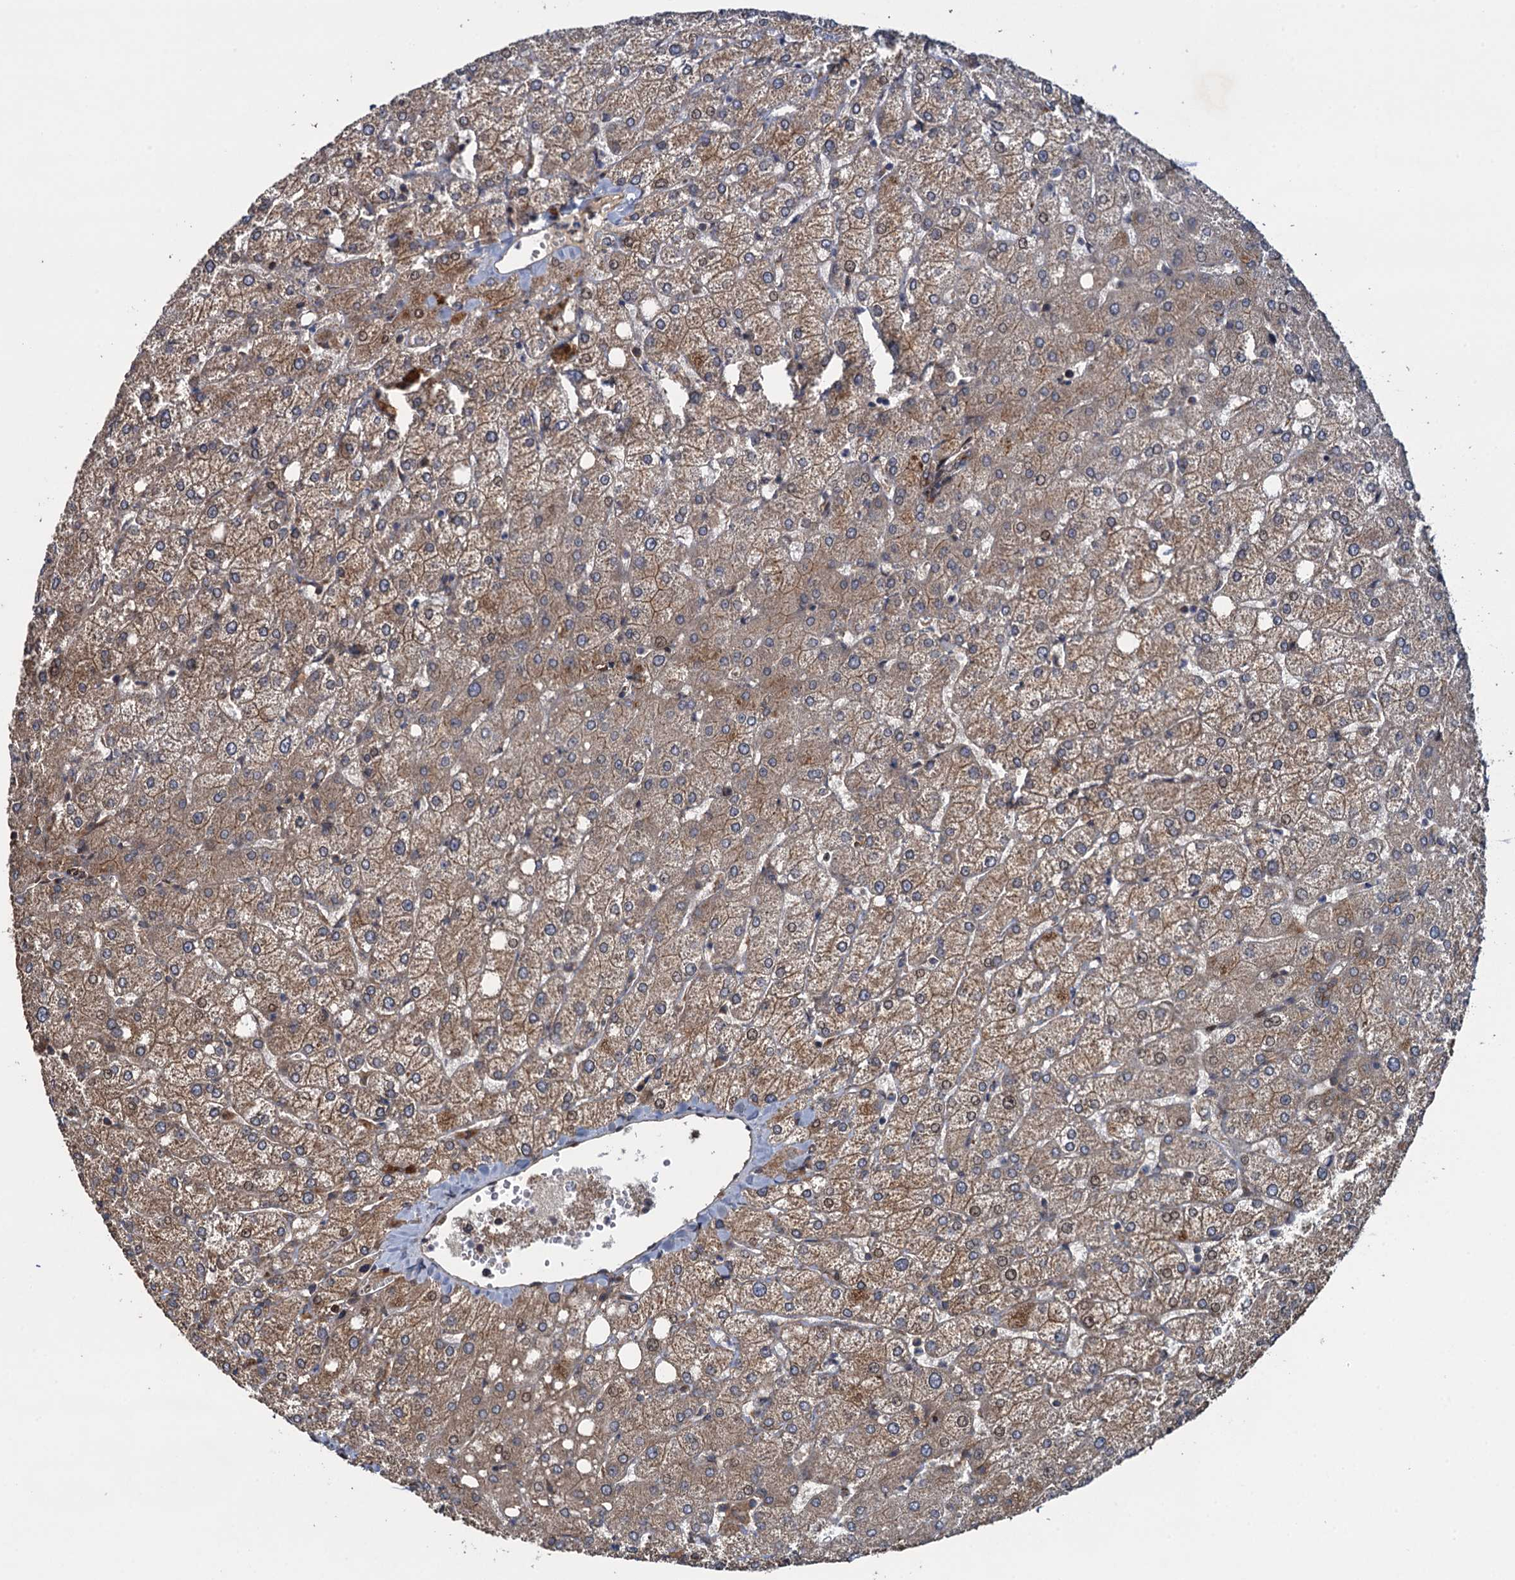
{"staining": {"intensity": "moderate", "quantity": ">75%", "location": "cytoplasmic/membranous"}, "tissue": "liver", "cell_type": "Cholangiocytes", "image_type": "normal", "snomed": [{"axis": "morphology", "description": "Normal tissue, NOS"}, {"axis": "topography", "description": "Liver"}], "caption": "Liver stained with DAB immunohistochemistry (IHC) shows medium levels of moderate cytoplasmic/membranous staining in about >75% of cholangiocytes. Using DAB (3,3'-diaminobenzidine) (brown) and hematoxylin (blue) stains, captured at high magnification using brightfield microscopy.", "gene": "RHOBTB1", "patient": {"sex": "female", "age": 54}}